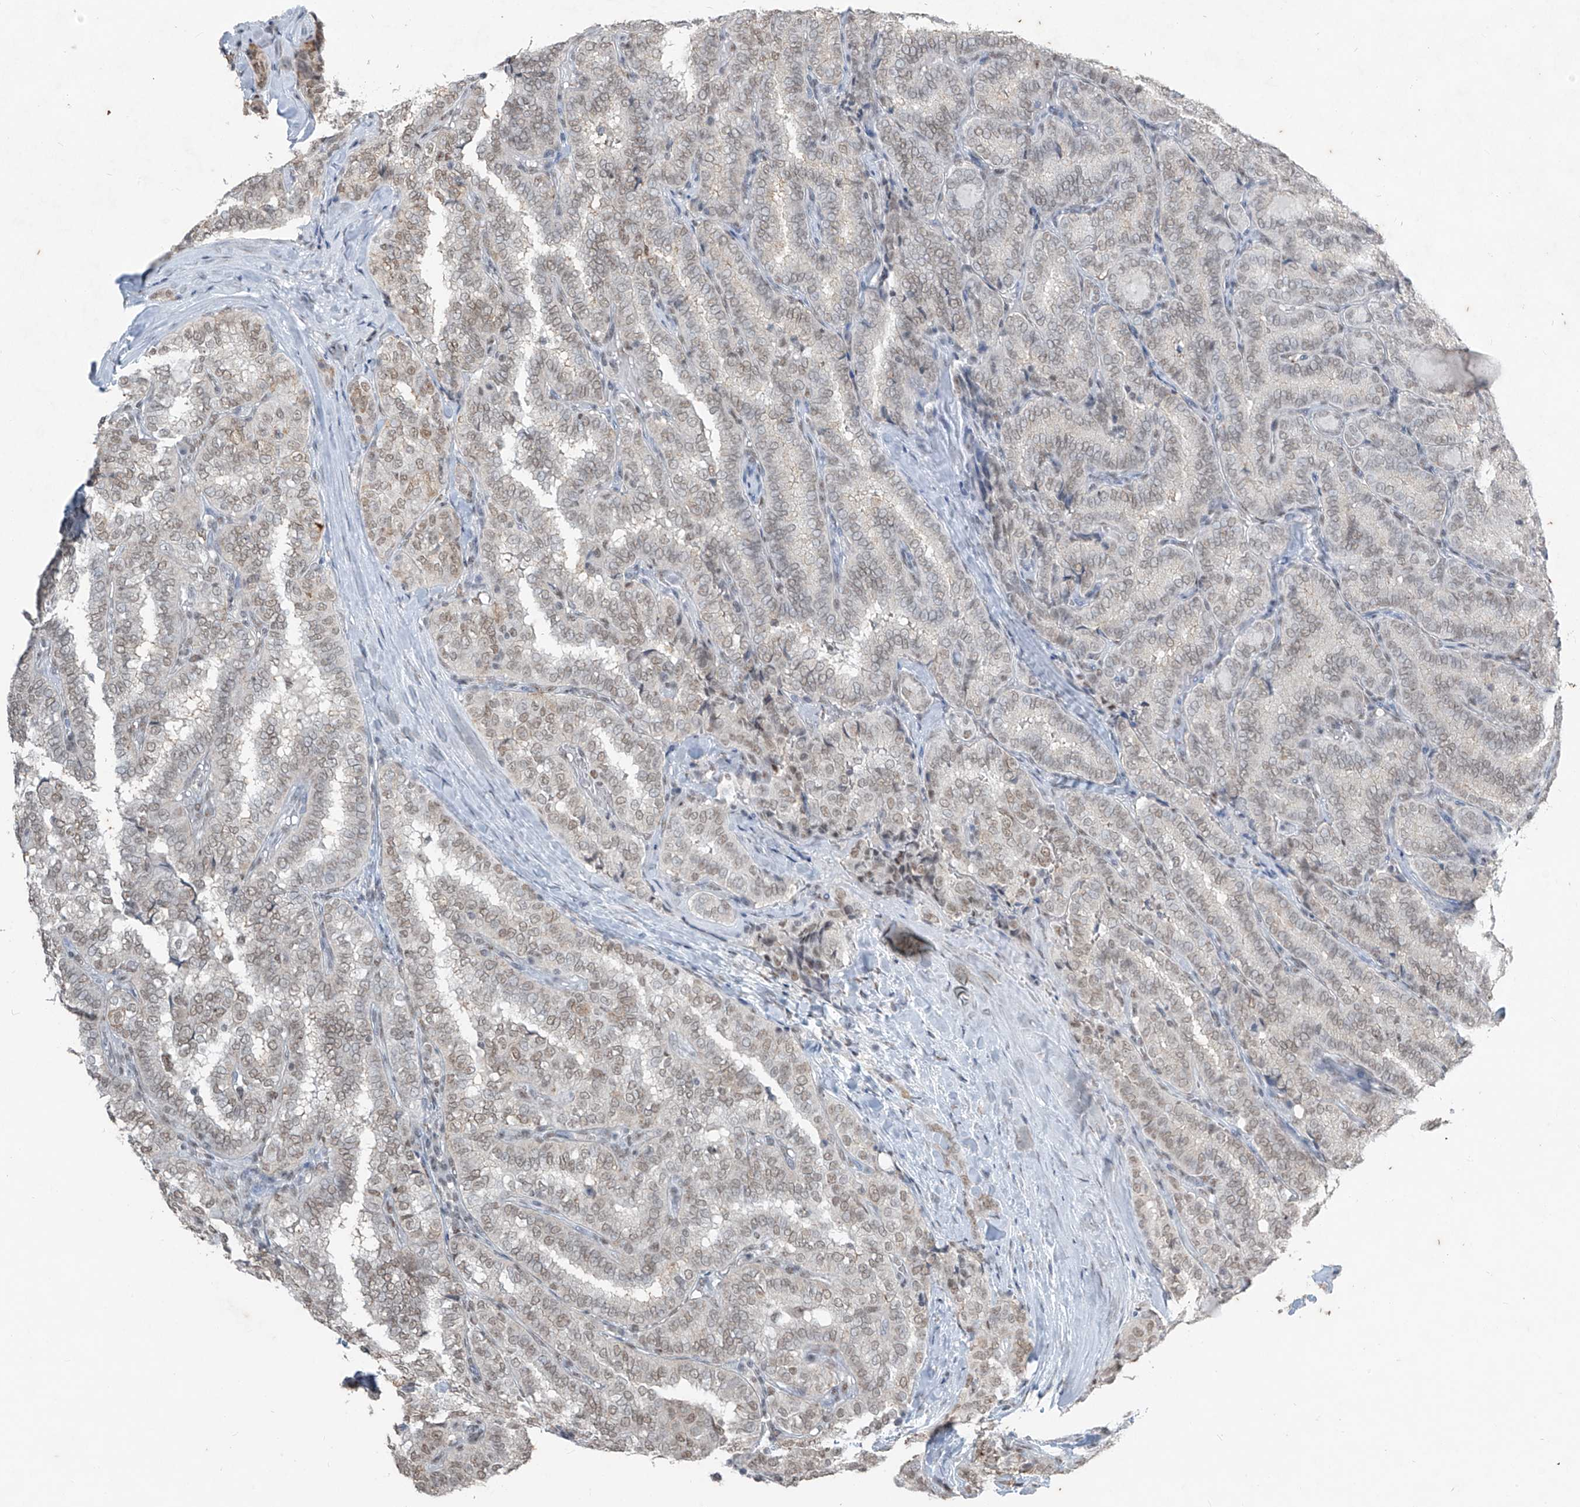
{"staining": {"intensity": "weak", "quantity": "25%-75%", "location": "nuclear"}, "tissue": "thyroid cancer", "cell_type": "Tumor cells", "image_type": "cancer", "snomed": [{"axis": "morphology", "description": "Normal tissue, NOS"}, {"axis": "morphology", "description": "Papillary adenocarcinoma, NOS"}, {"axis": "topography", "description": "Thyroid gland"}], "caption": "Weak nuclear protein staining is present in approximately 25%-75% of tumor cells in thyroid papillary adenocarcinoma.", "gene": "TFEC", "patient": {"sex": "female", "age": 30}}